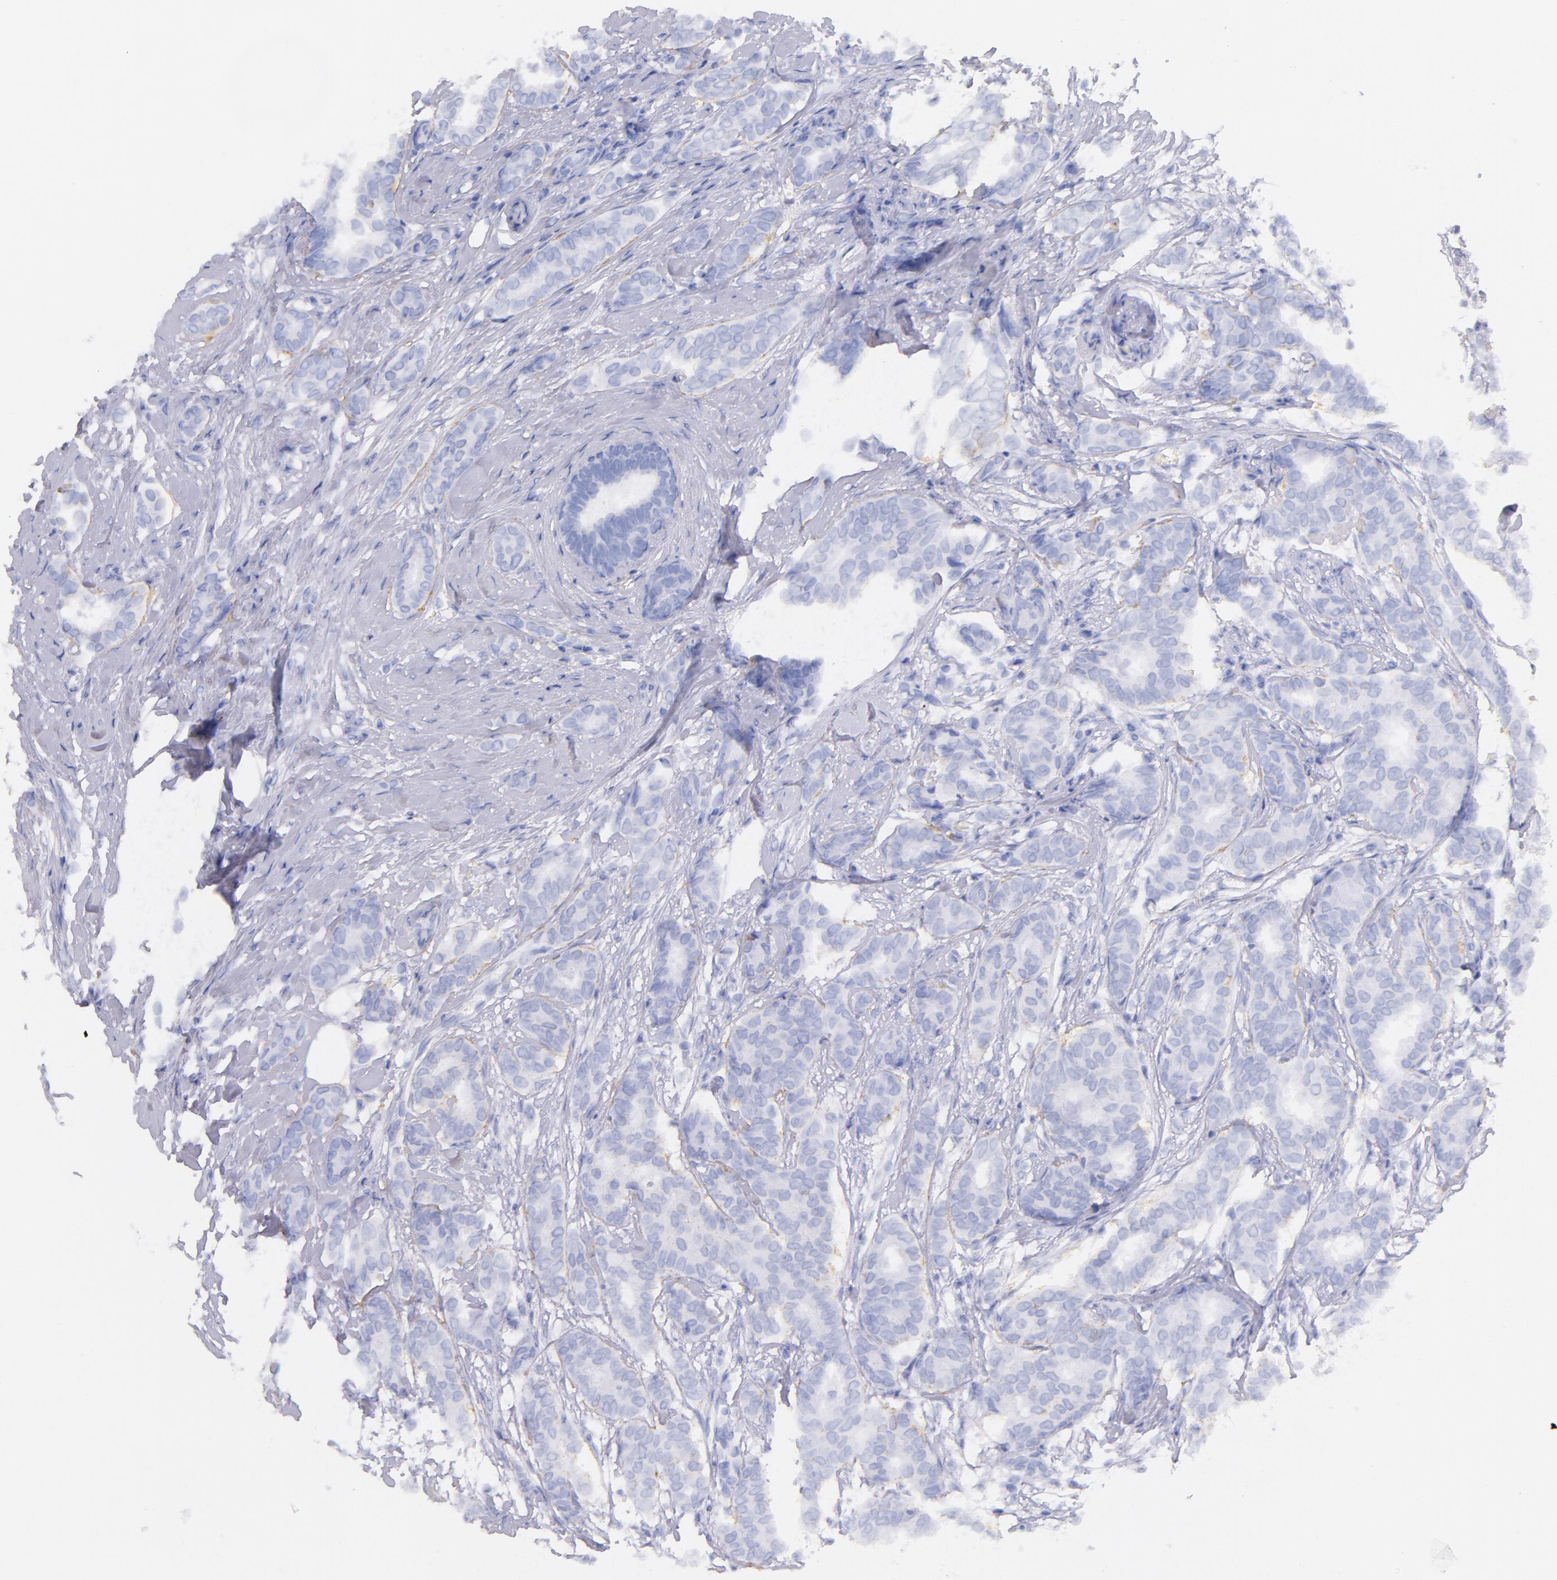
{"staining": {"intensity": "negative", "quantity": "none", "location": "none"}, "tissue": "breast cancer", "cell_type": "Tumor cells", "image_type": "cancer", "snomed": [{"axis": "morphology", "description": "Duct carcinoma"}, {"axis": "topography", "description": "Breast"}], "caption": "Image shows no significant protein staining in tumor cells of breast cancer (infiltrating ductal carcinoma).", "gene": "CD44", "patient": {"sex": "female", "age": 50}}